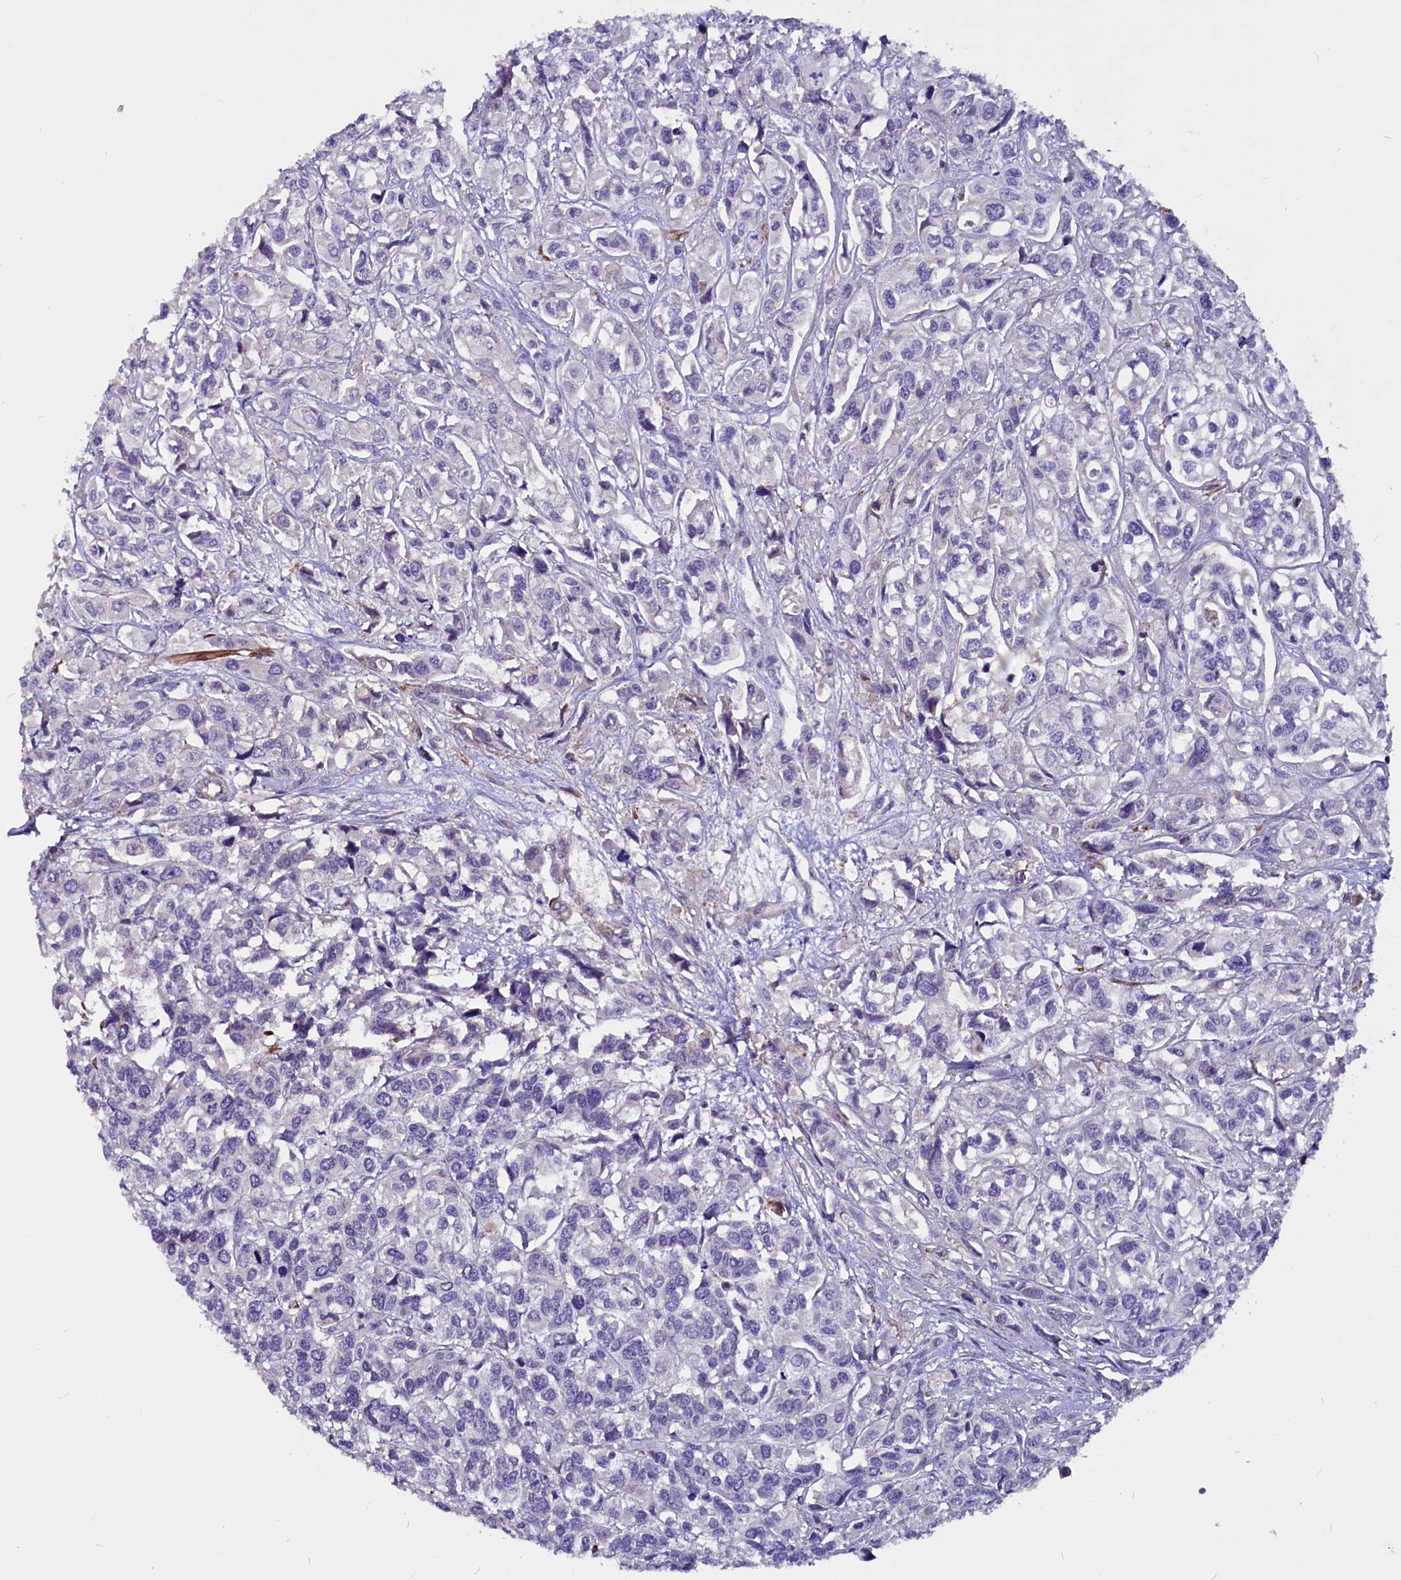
{"staining": {"intensity": "negative", "quantity": "none", "location": "none"}, "tissue": "urothelial cancer", "cell_type": "Tumor cells", "image_type": "cancer", "snomed": [{"axis": "morphology", "description": "Urothelial carcinoma, High grade"}, {"axis": "topography", "description": "Urinary bladder"}], "caption": "Tumor cells show no significant expression in urothelial carcinoma (high-grade).", "gene": "ZNF749", "patient": {"sex": "male", "age": 67}}